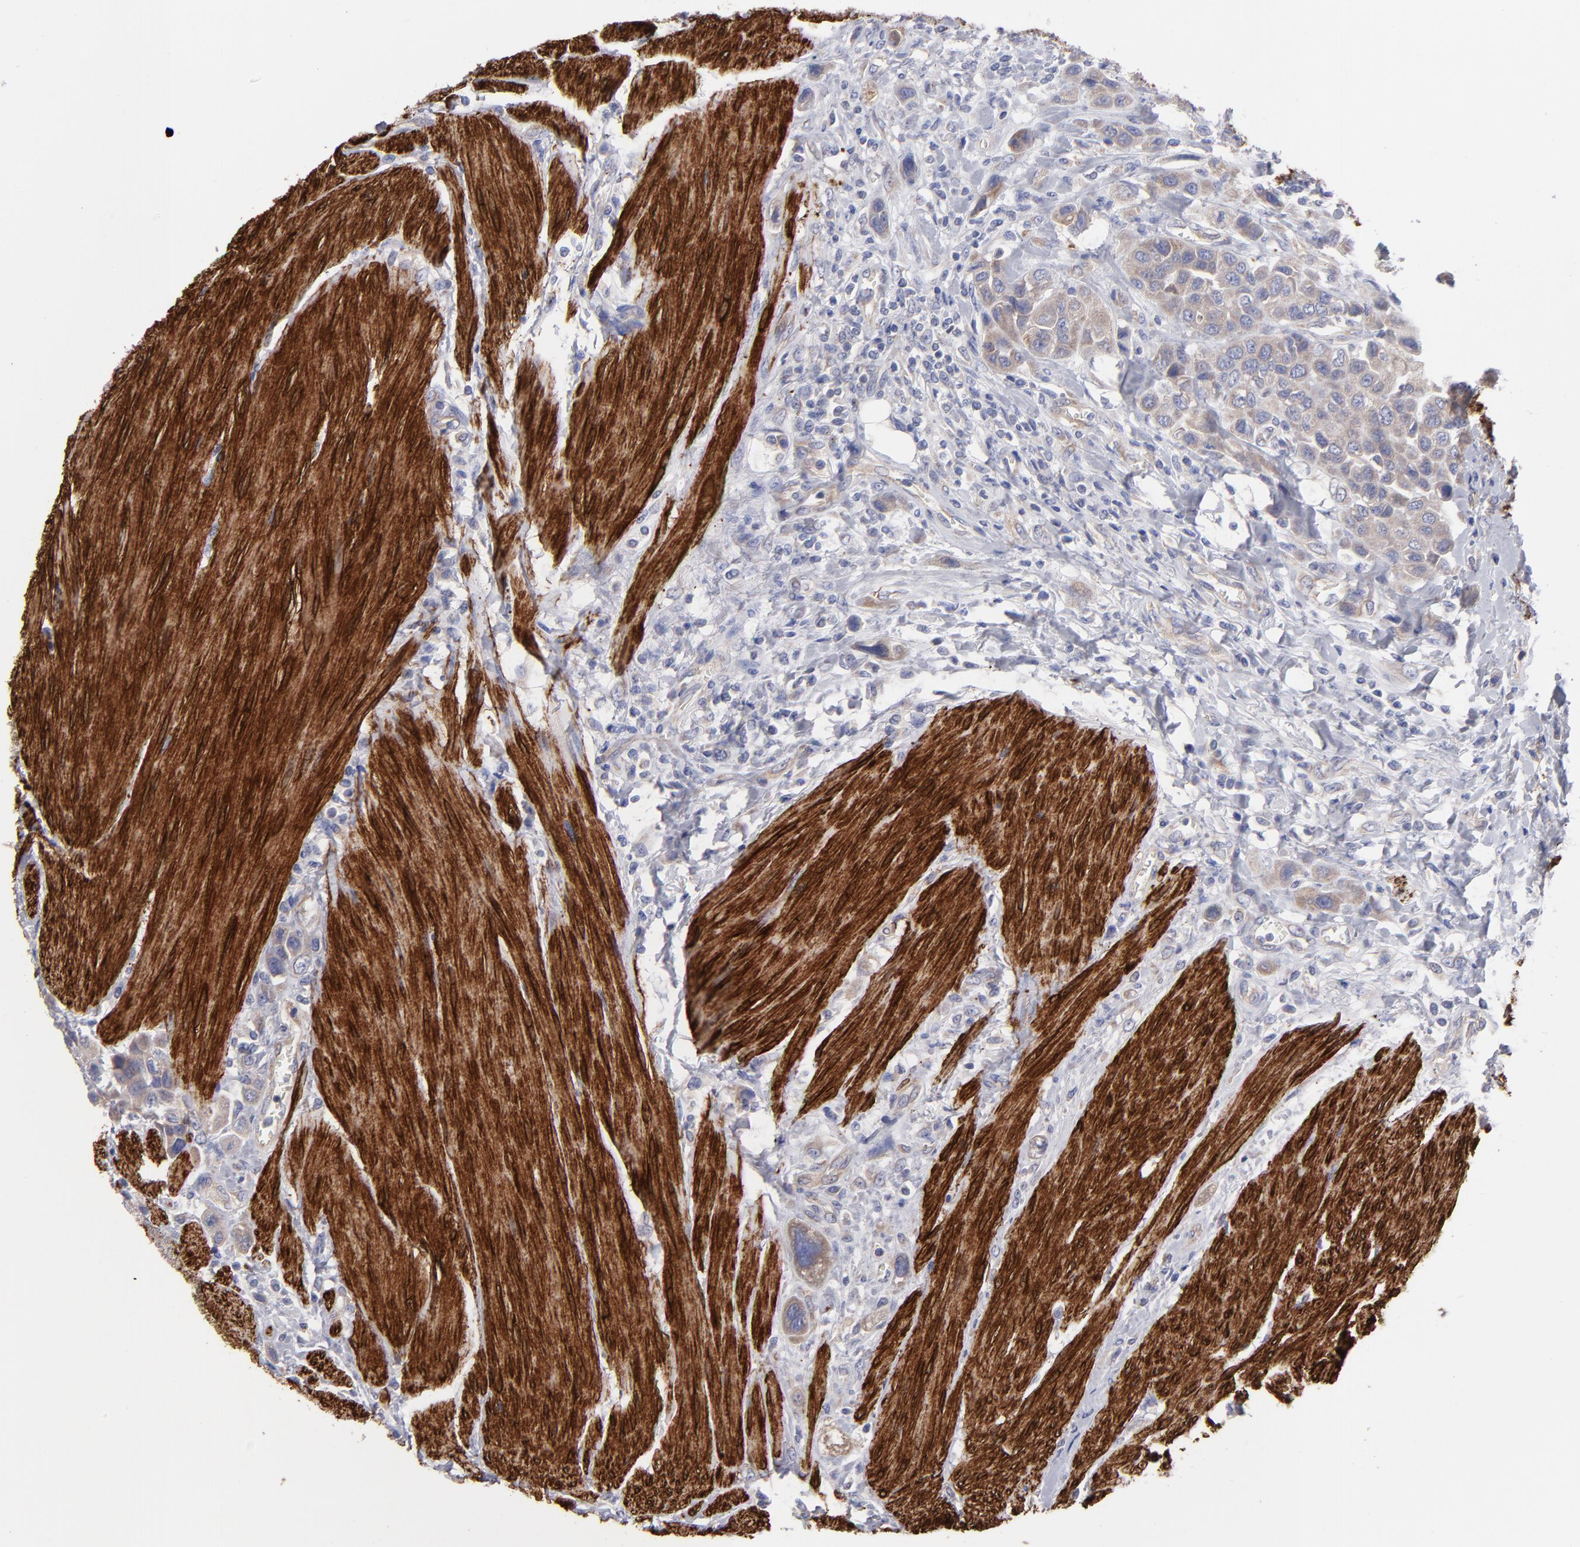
{"staining": {"intensity": "weak", "quantity": ">75%", "location": "cytoplasmic/membranous"}, "tissue": "urothelial cancer", "cell_type": "Tumor cells", "image_type": "cancer", "snomed": [{"axis": "morphology", "description": "Urothelial carcinoma, High grade"}, {"axis": "topography", "description": "Urinary bladder"}], "caption": "High-grade urothelial carcinoma tissue displays weak cytoplasmic/membranous positivity in approximately >75% of tumor cells", "gene": "SLMAP", "patient": {"sex": "male", "age": 50}}